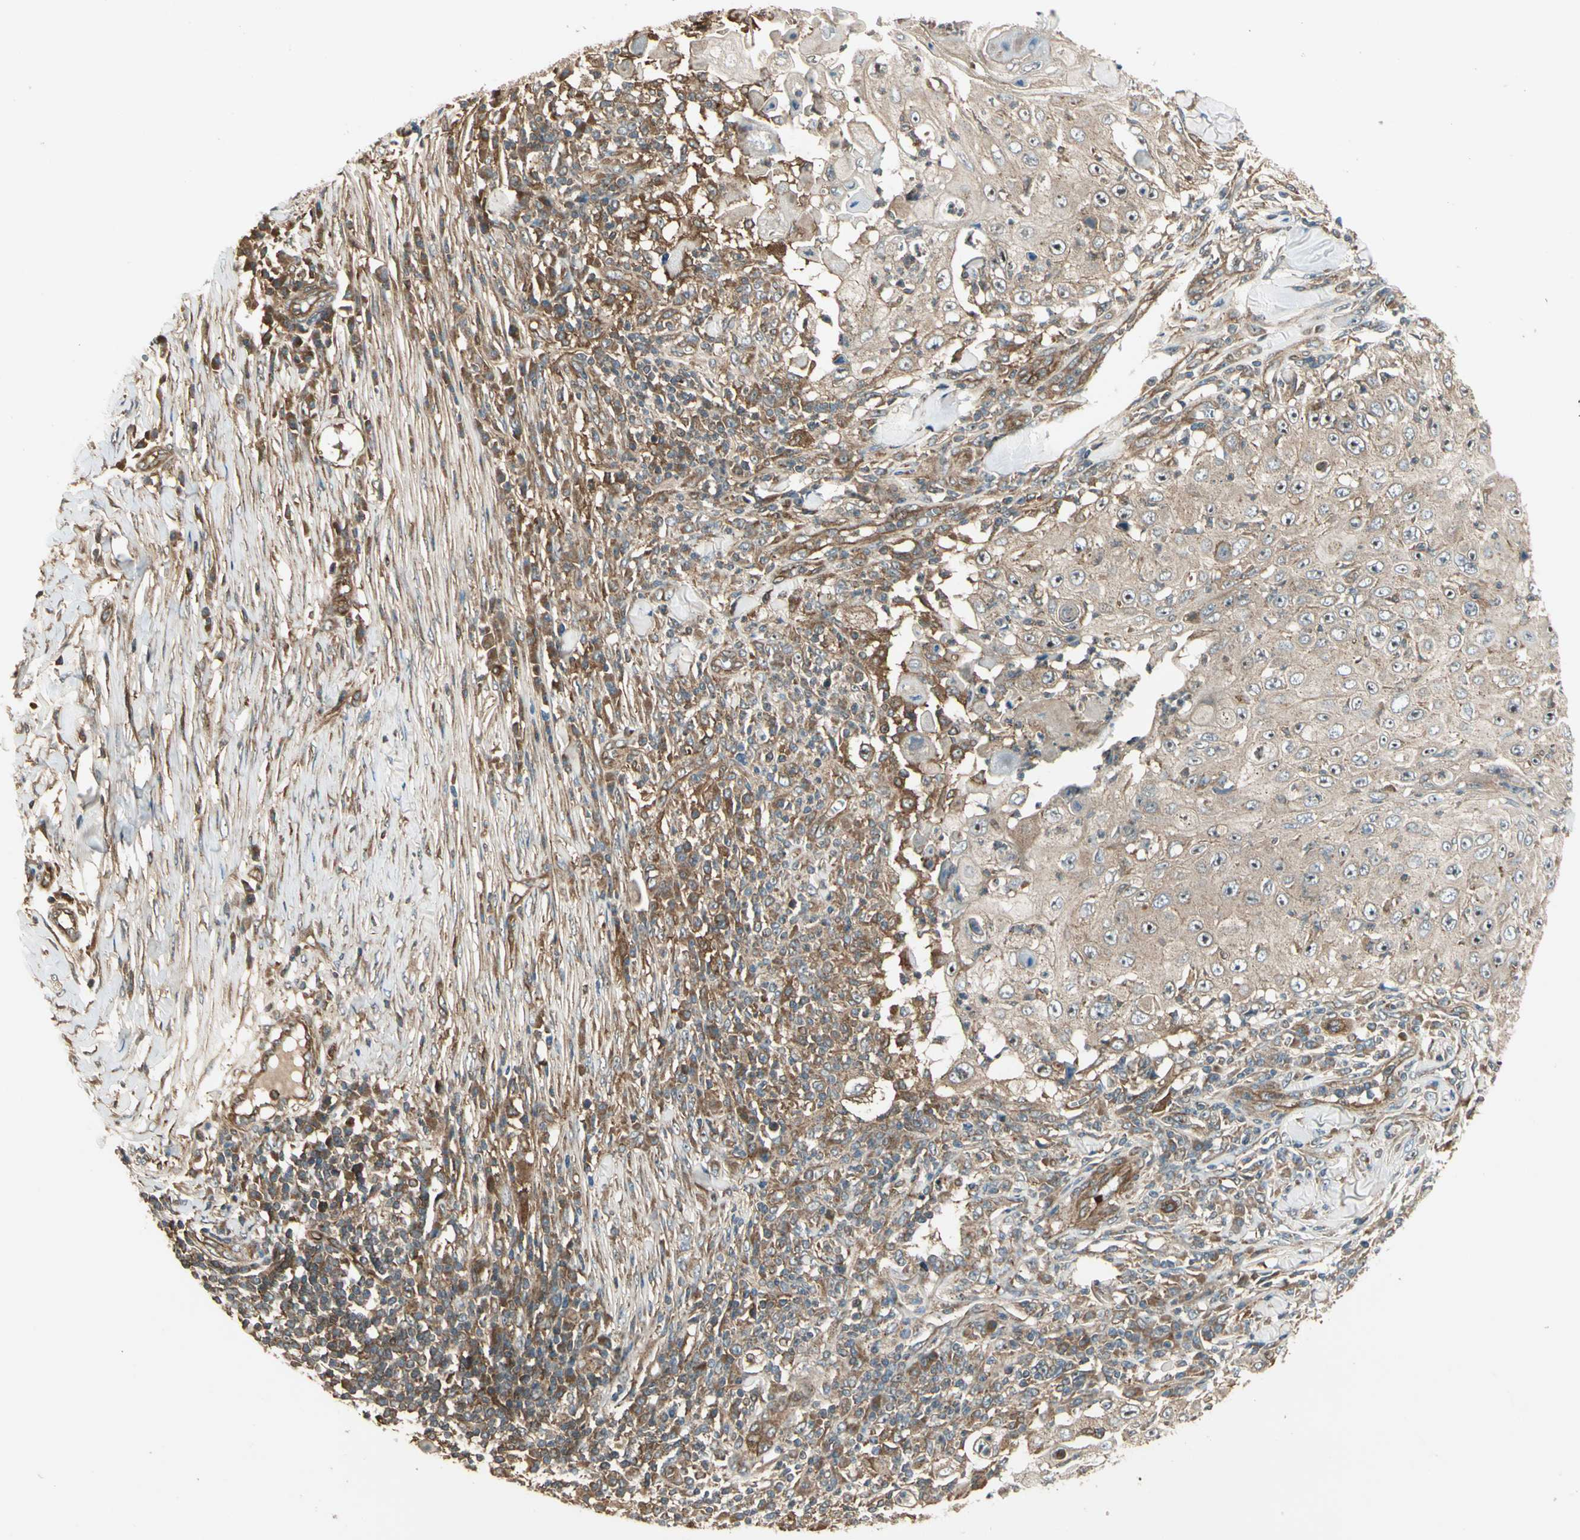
{"staining": {"intensity": "weak", "quantity": ">75%", "location": "cytoplasmic/membranous"}, "tissue": "skin cancer", "cell_type": "Tumor cells", "image_type": "cancer", "snomed": [{"axis": "morphology", "description": "Squamous cell carcinoma, NOS"}, {"axis": "topography", "description": "Skin"}], "caption": "The image shows a brown stain indicating the presence of a protein in the cytoplasmic/membranous of tumor cells in skin squamous cell carcinoma.", "gene": "FKBP15", "patient": {"sex": "male", "age": 86}}